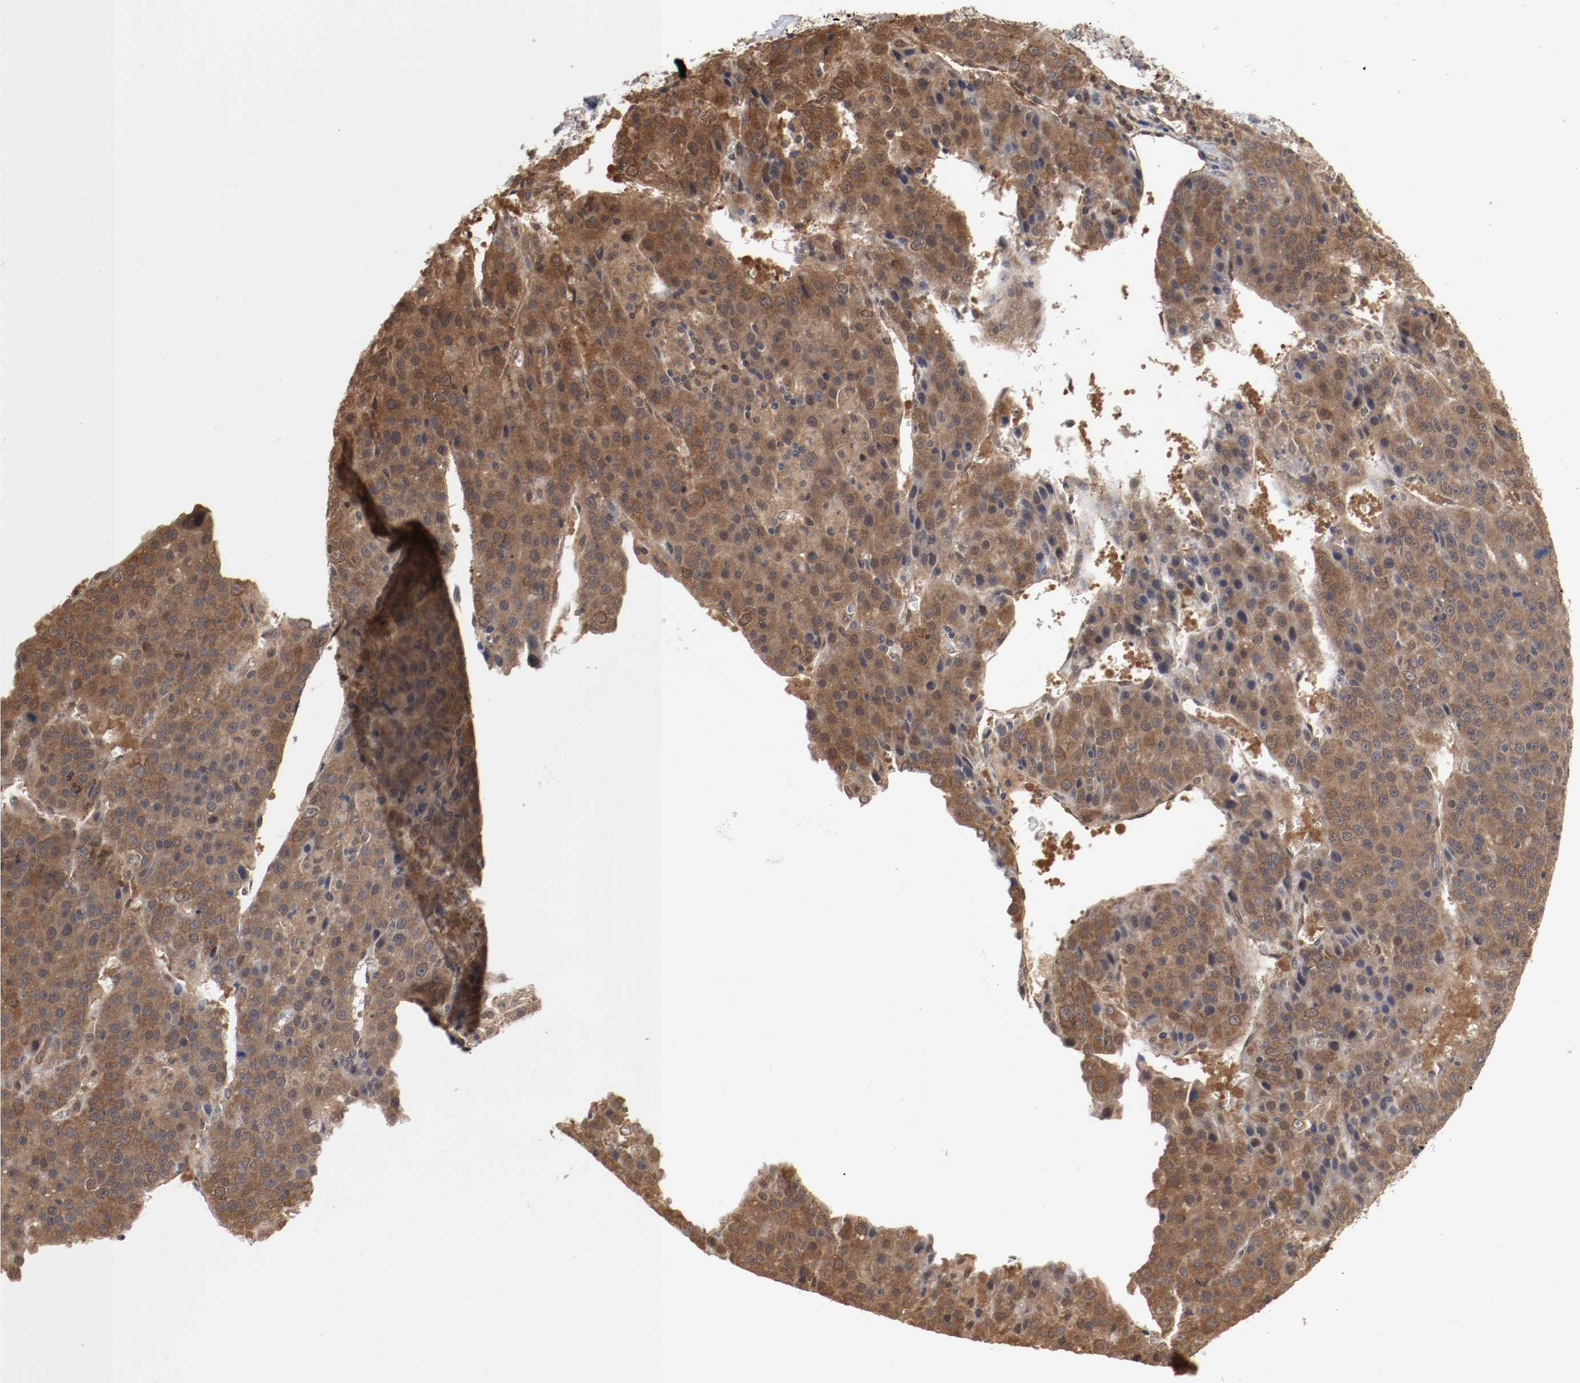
{"staining": {"intensity": "moderate", "quantity": ">75%", "location": "cytoplasmic/membranous"}, "tissue": "liver cancer", "cell_type": "Tumor cells", "image_type": "cancer", "snomed": [{"axis": "morphology", "description": "Carcinoma, Hepatocellular, NOS"}, {"axis": "topography", "description": "Liver"}], "caption": "This is an image of immunohistochemistry (IHC) staining of liver hepatocellular carcinoma, which shows moderate expression in the cytoplasmic/membranous of tumor cells.", "gene": "AFG3L2", "patient": {"sex": "female", "age": 53}}